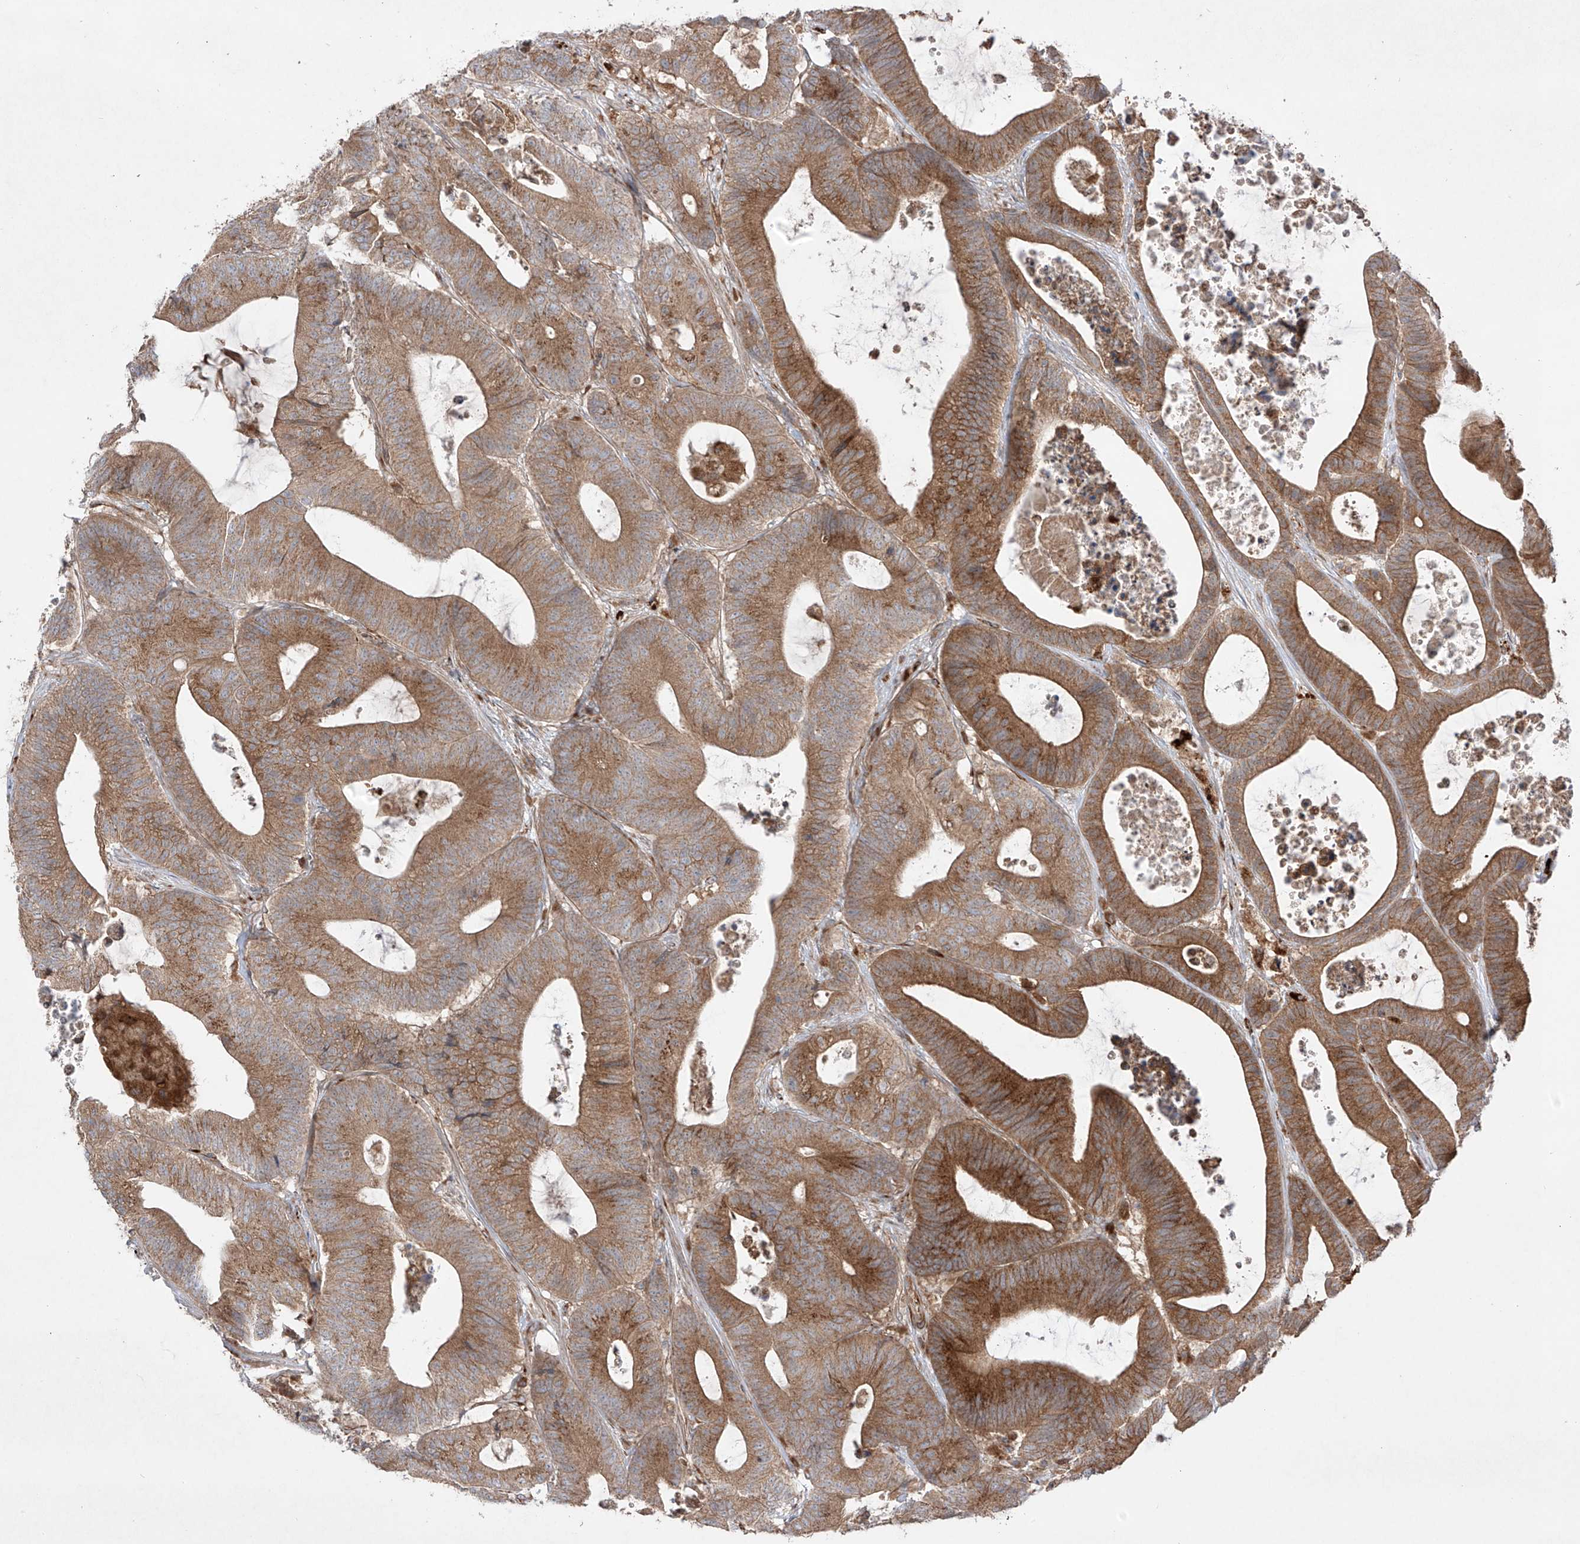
{"staining": {"intensity": "strong", "quantity": ">75%", "location": "cytoplasmic/membranous"}, "tissue": "colorectal cancer", "cell_type": "Tumor cells", "image_type": "cancer", "snomed": [{"axis": "morphology", "description": "Adenocarcinoma, NOS"}, {"axis": "topography", "description": "Colon"}], "caption": "Immunohistochemistry (IHC) of human colorectal cancer (adenocarcinoma) shows high levels of strong cytoplasmic/membranous positivity in about >75% of tumor cells.", "gene": "YKT6", "patient": {"sex": "female", "age": 84}}